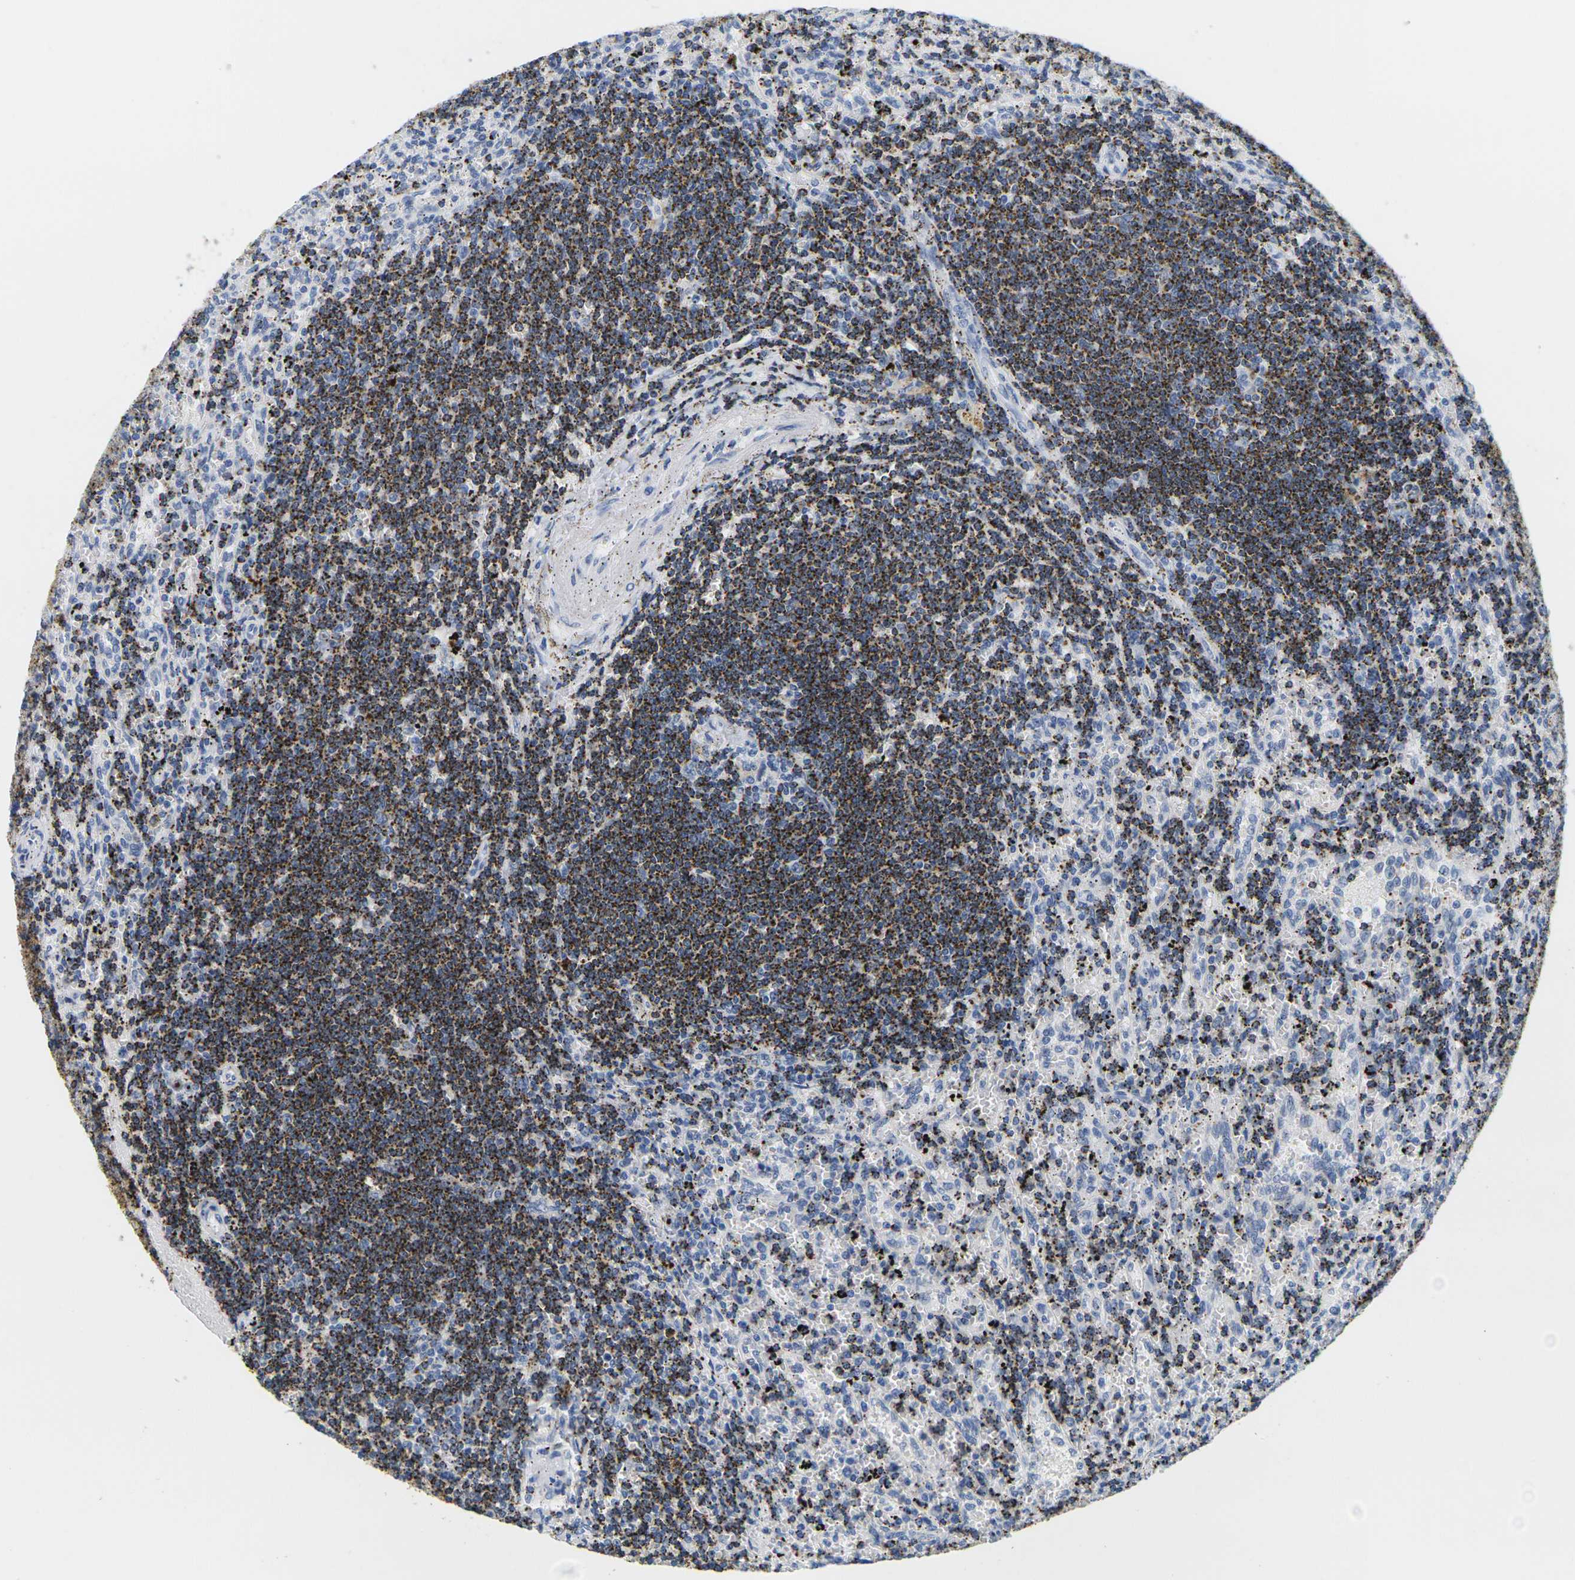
{"staining": {"intensity": "strong", "quantity": "25%-75%", "location": "cytoplasmic/membranous"}, "tissue": "lymphoma", "cell_type": "Tumor cells", "image_type": "cancer", "snomed": [{"axis": "morphology", "description": "Malignant lymphoma, non-Hodgkin's type, Low grade"}, {"axis": "topography", "description": "Spleen"}], "caption": "Lymphoma was stained to show a protein in brown. There is high levels of strong cytoplasmic/membranous expression in approximately 25%-75% of tumor cells.", "gene": "HLA-DOB", "patient": {"sex": "male", "age": 76}}